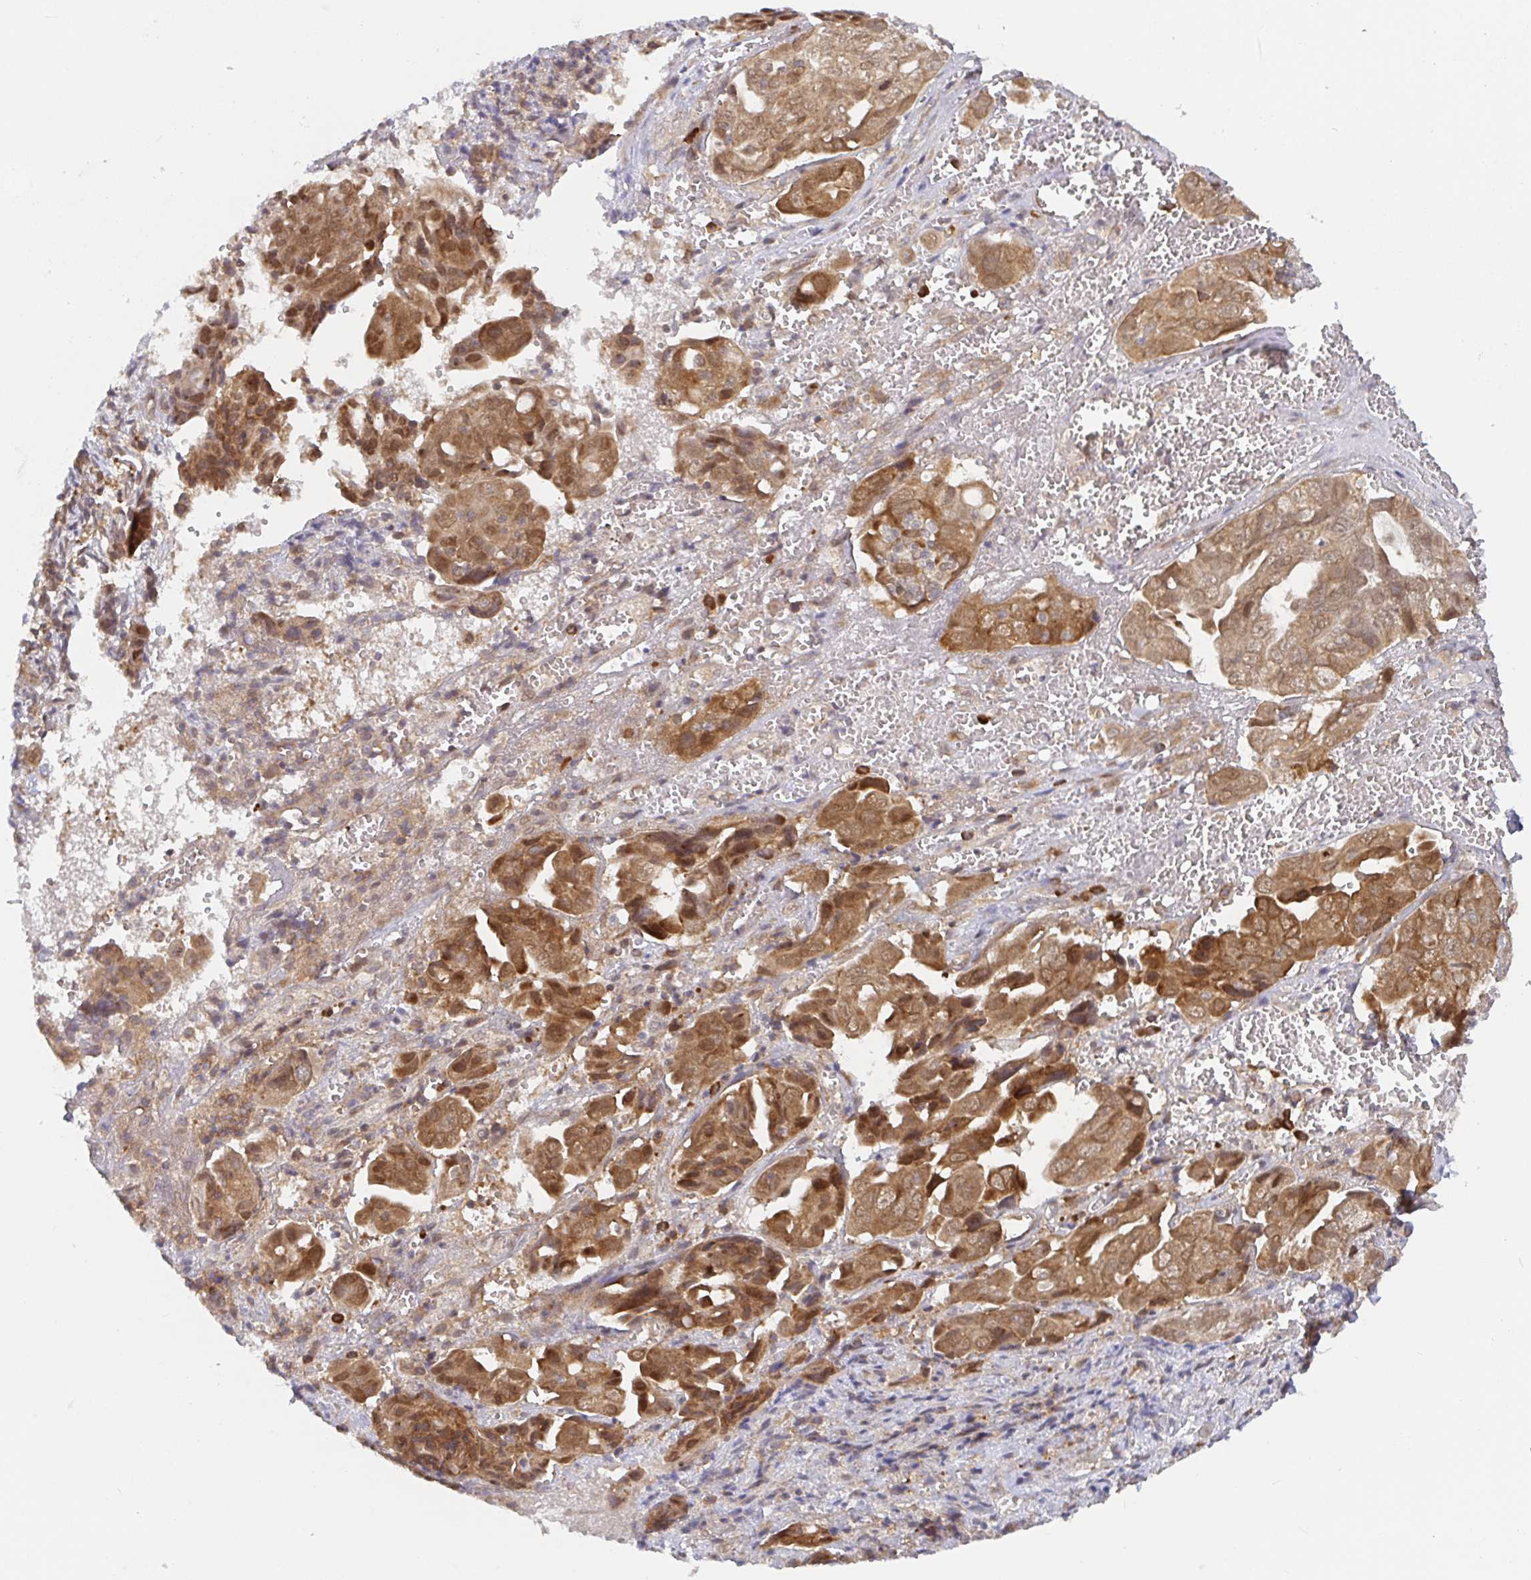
{"staining": {"intensity": "moderate", "quantity": ">75%", "location": "cytoplasmic/membranous,nuclear"}, "tissue": "ovarian cancer", "cell_type": "Tumor cells", "image_type": "cancer", "snomed": [{"axis": "morphology", "description": "Carcinoma, endometroid"}, {"axis": "topography", "description": "Ovary"}], "caption": "IHC of ovarian endometroid carcinoma exhibits medium levels of moderate cytoplasmic/membranous and nuclear expression in approximately >75% of tumor cells. (Brightfield microscopy of DAB IHC at high magnification).", "gene": "ALG1", "patient": {"sex": "female", "age": 70}}